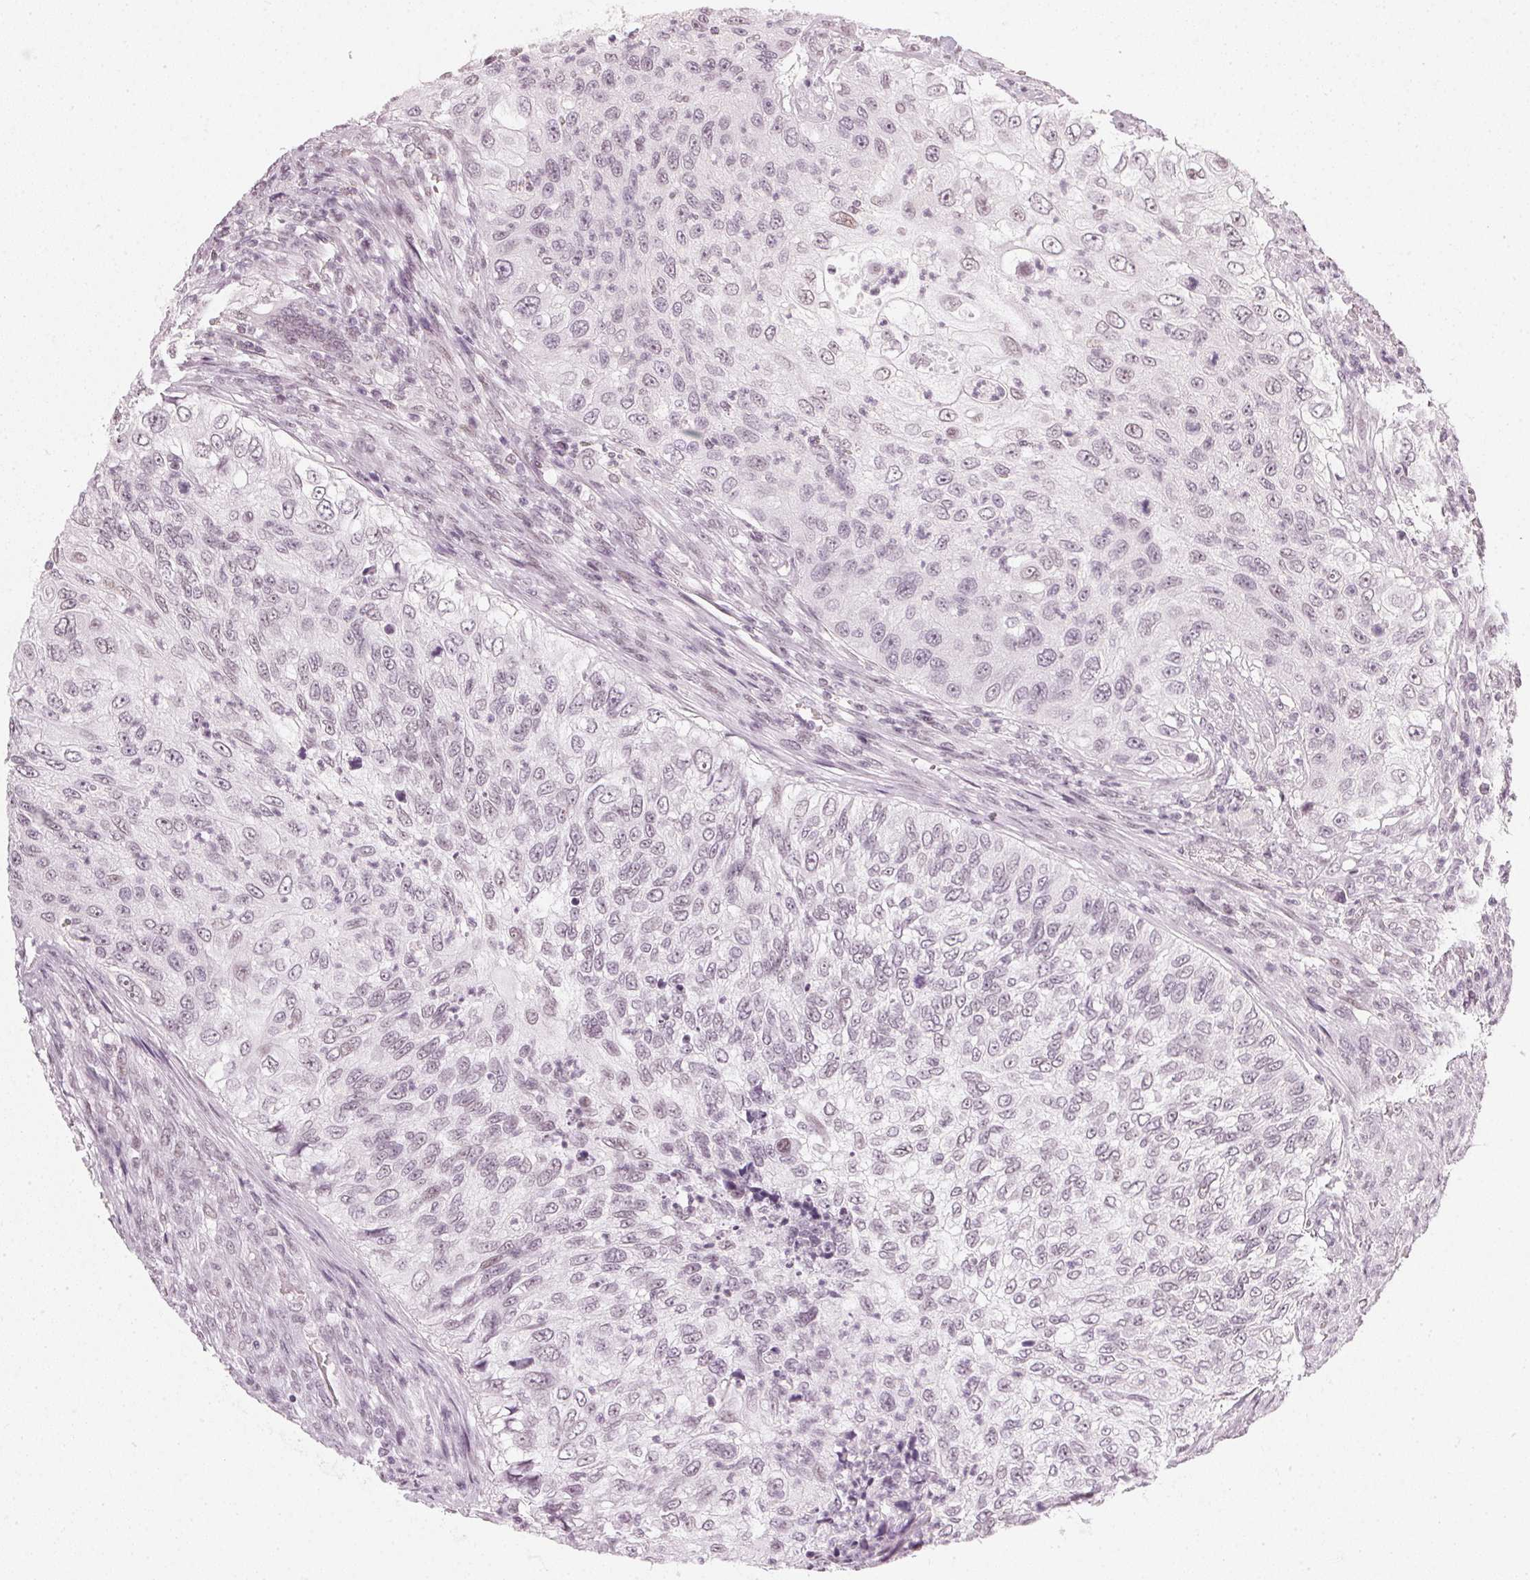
{"staining": {"intensity": "weak", "quantity": "<25%", "location": "nuclear"}, "tissue": "urothelial cancer", "cell_type": "Tumor cells", "image_type": "cancer", "snomed": [{"axis": "morphology", "description": "Urothelial carcinoma, High grade"}, {"axis": "topography", "description": "Urinary bladder"}], "caption": "Immunohistochemistry micrograph of neoplastic tissue: high-grade urothelial carcinoma stained with DAB shows no significant protein positivity in tumor cells.", "gene": "DNAJC6", "patient": {"sex": "female", "age": 60}}